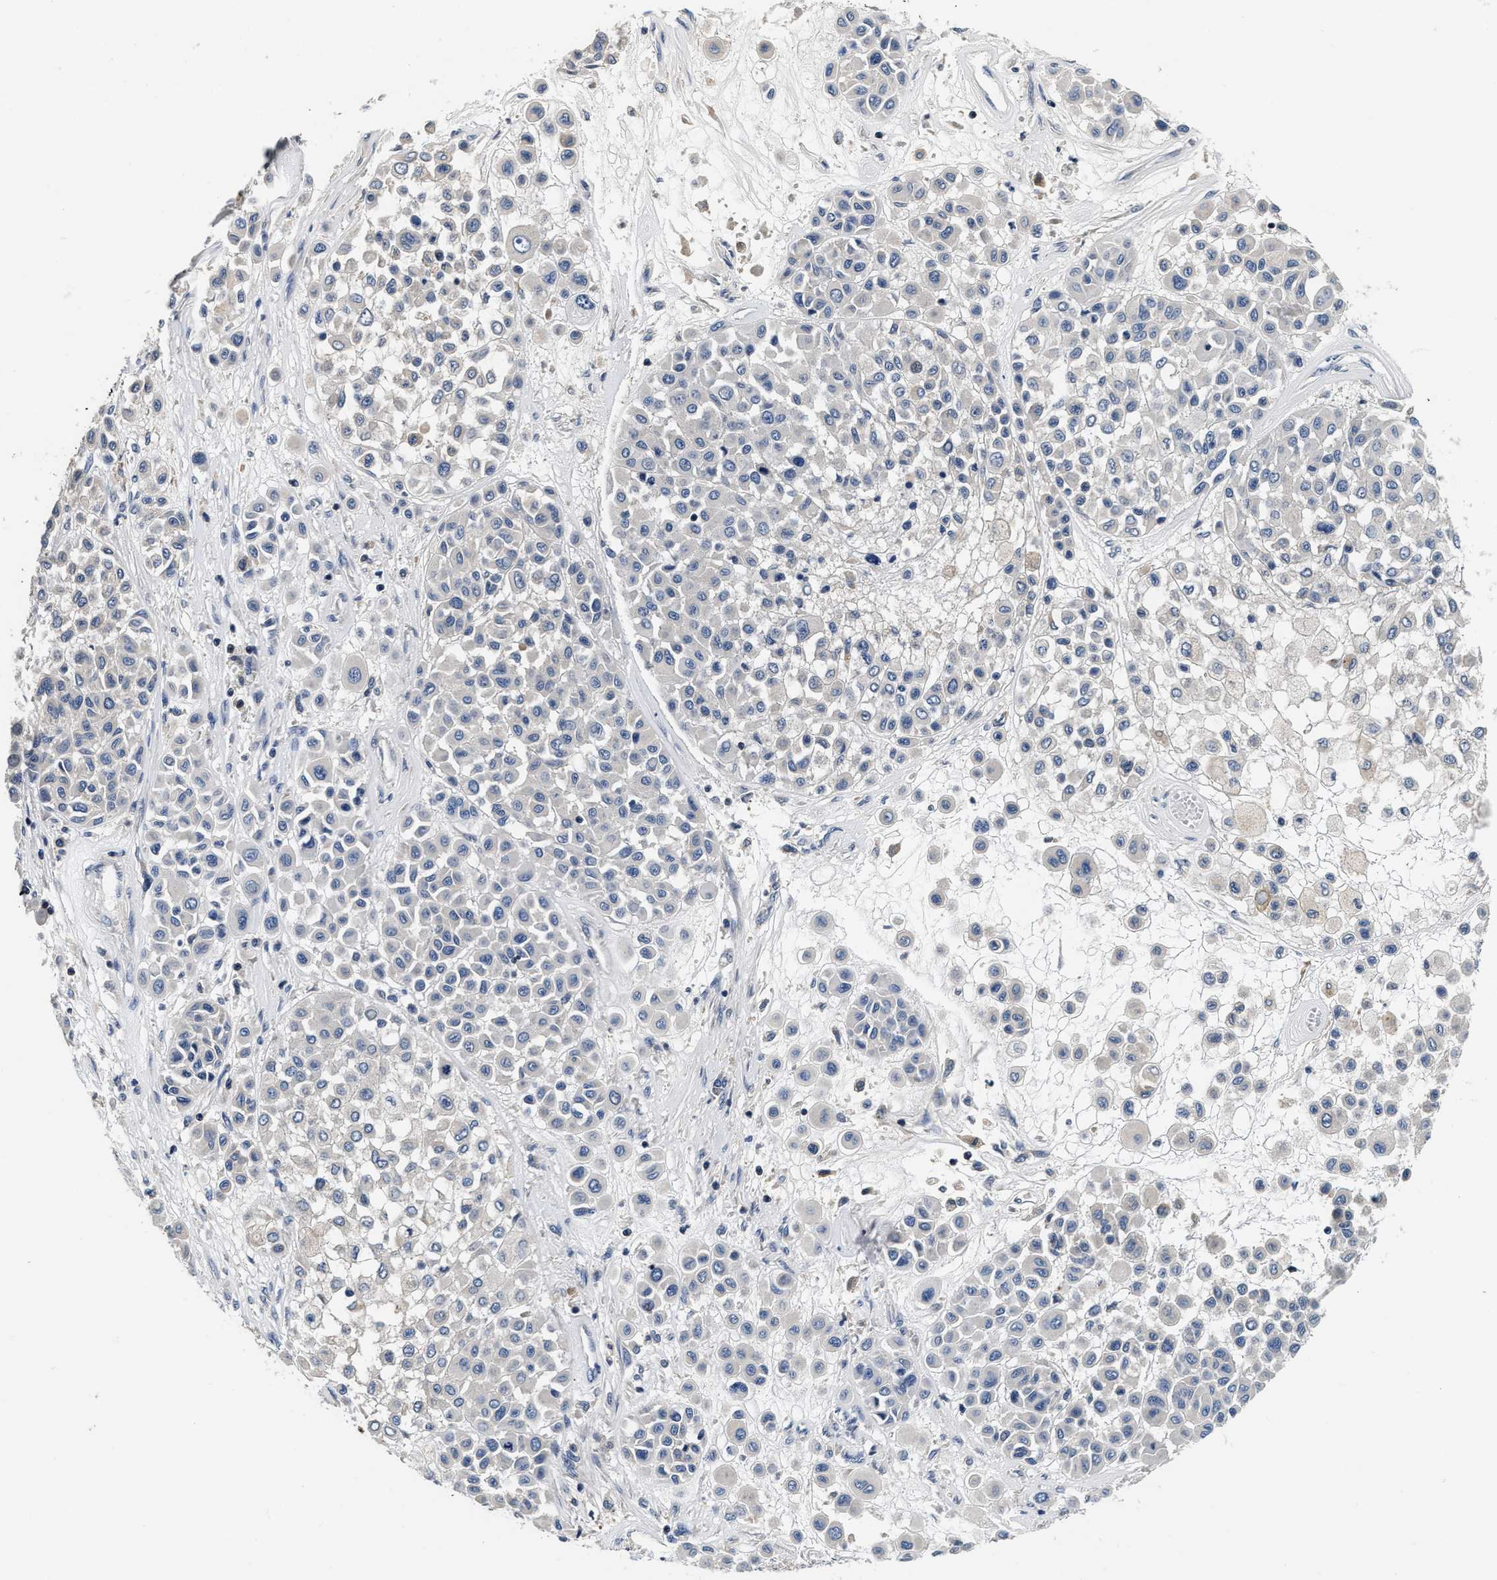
{"staining": {"intensity": "negative", "quantity": "none", "location": "none"}, "tissue": "melanoma", "cell_type": "Tumor cells", "image_type": "cancer", "snomed": [{"axis": "morphology", "description": "Malignant melanoma, Metastatic site"}, {"axis": "topography", "description": "Soft tissue"}], "caption": "This photomicrograph is of melanoma stained with immunohistochemistry (IHC) to label a protein in brown with the nuclei are counter-stained blue. There is no expression in tumor cells.", "gene": "ANKIB1", "patient": {"sex": "male", "age": 41}}